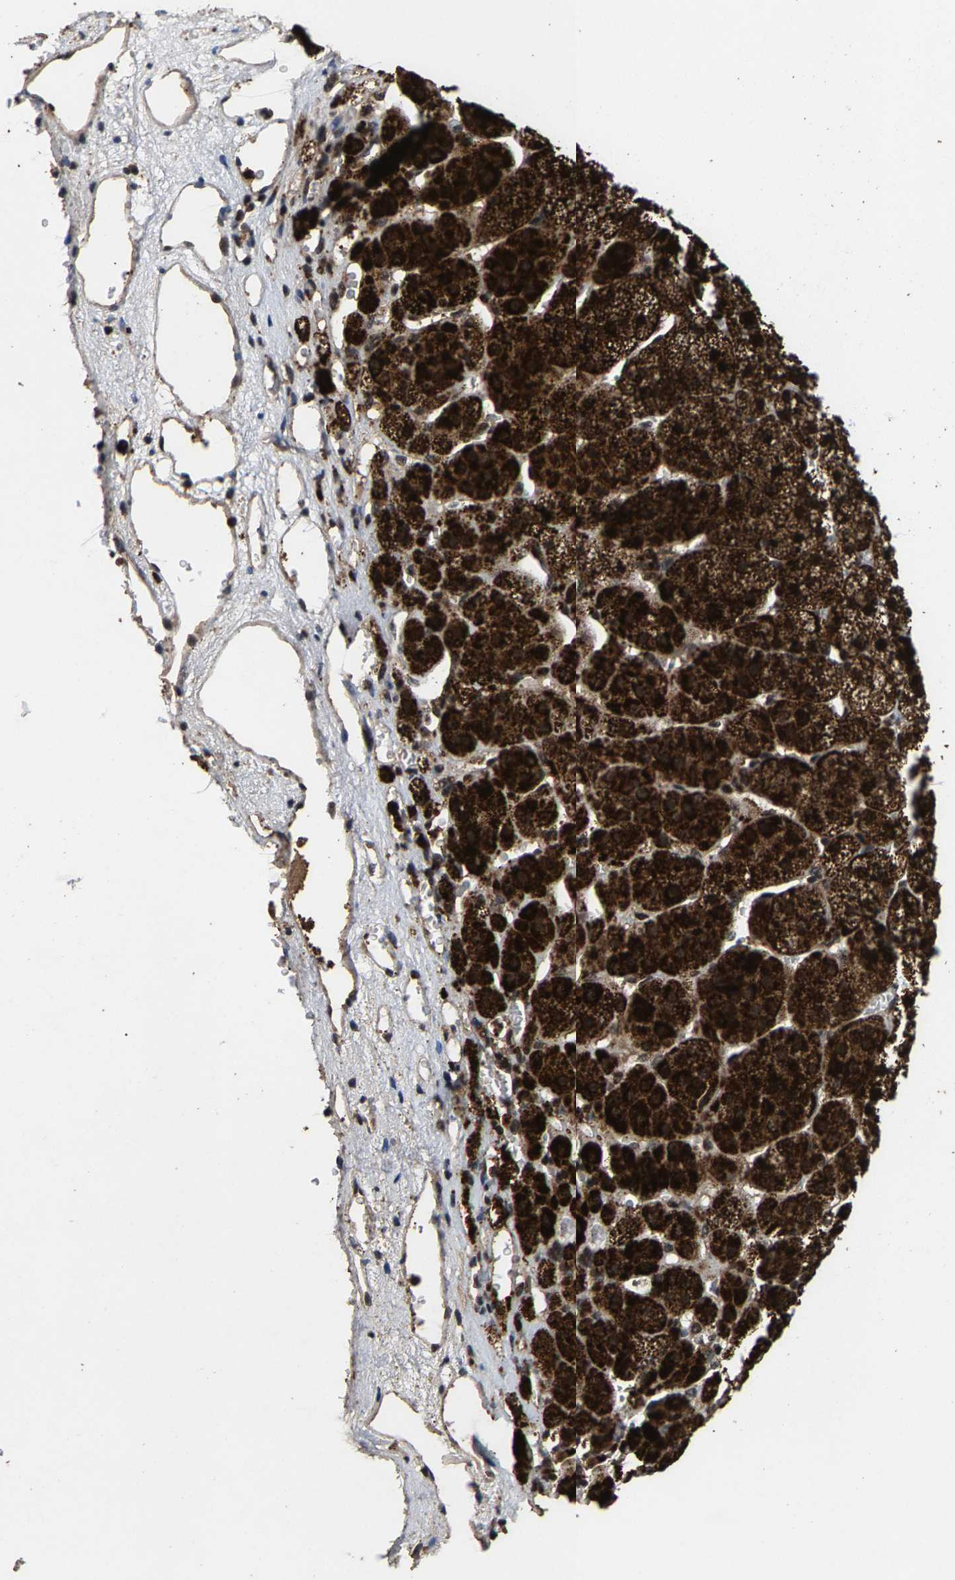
{"staining": {"intensity": "strong", "quantity": ">75%", "location": "cytoplasmic/membranous,nuclear"}, "tissue": "adrenal gland", "cell_type": "Glandular cells", "image_type": "normal", "snomed": [{"axis": "morphology", "description": "Normal tissue, NOS"}, {"axis": "topography", "description": "Adrenal gland"}], "caption": "Glandular cells demonstrate strong cytoplasmic/membranous,nuclear positivity in about >75% of cells in benign adrenal gland. The staining was performed using DAB to visualize the protein expression in brown, while the nuclei were stained in blue with hematoxylin (Magnification: 20x).", "gene": "HAUS6", "patient": {"sex": "female", "age": 44}}